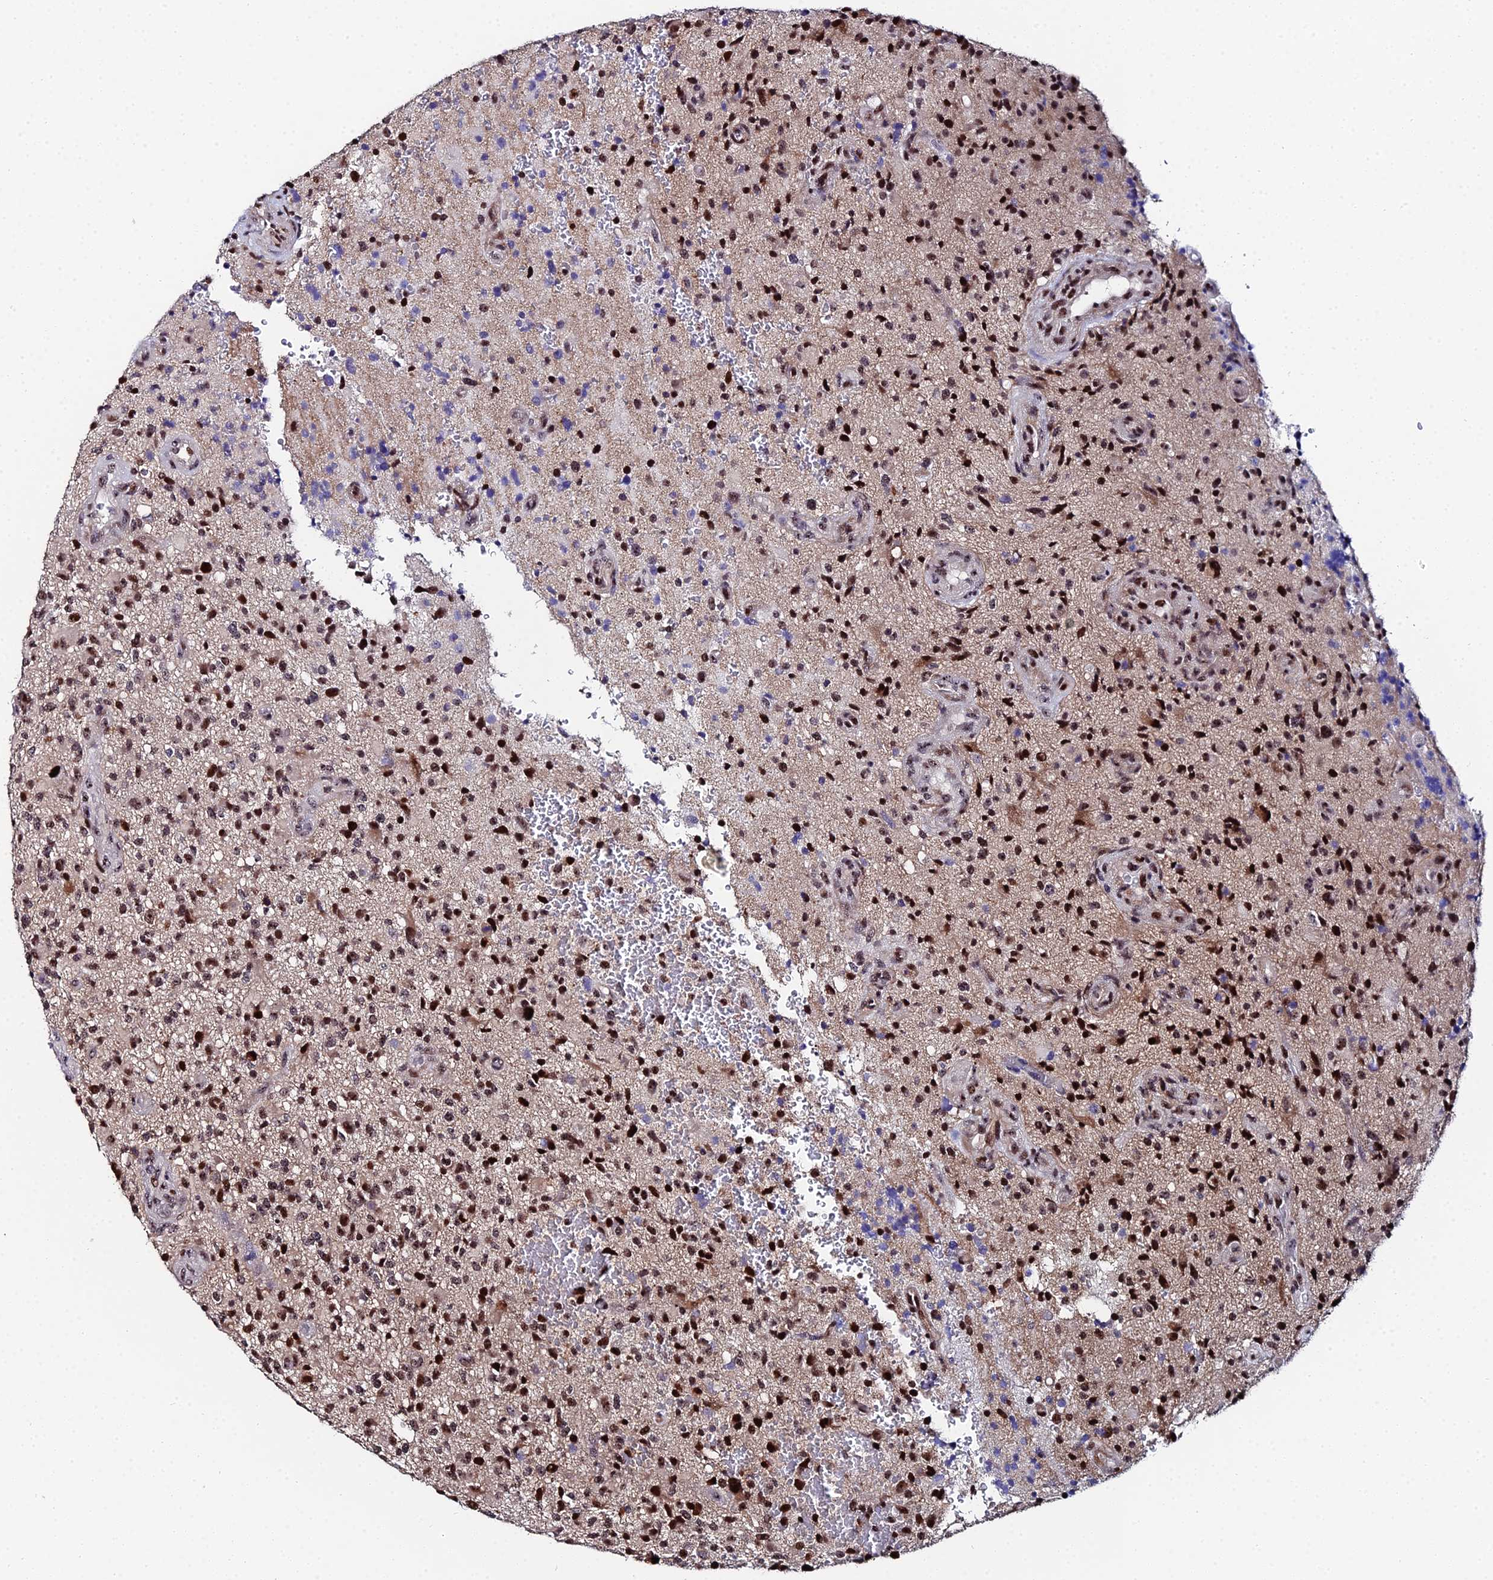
{"staining": {"intensity": "strong", "quantity": ">75%", "location": "nuclear"}, "tissue": "glioma", "cell_type": "Tumor cells", "image_type": "cancer", "snomed": [{"axis": "morphology", "description": "Glioma, malignant, High grade"}, {"axis": "topography", "description": "Brain"}], "caption": "High-magnification brightfield microscopy of glioma stained with DAB (3,3'-diaminobenzidine) (brown) and counterstained with hematoxylin (blue). tumor cells exhibit strong nuclear expression is identified in approximately>75% of cells.", "gene": "TIFA", "patient": {"sex": "male", "age": 47}}